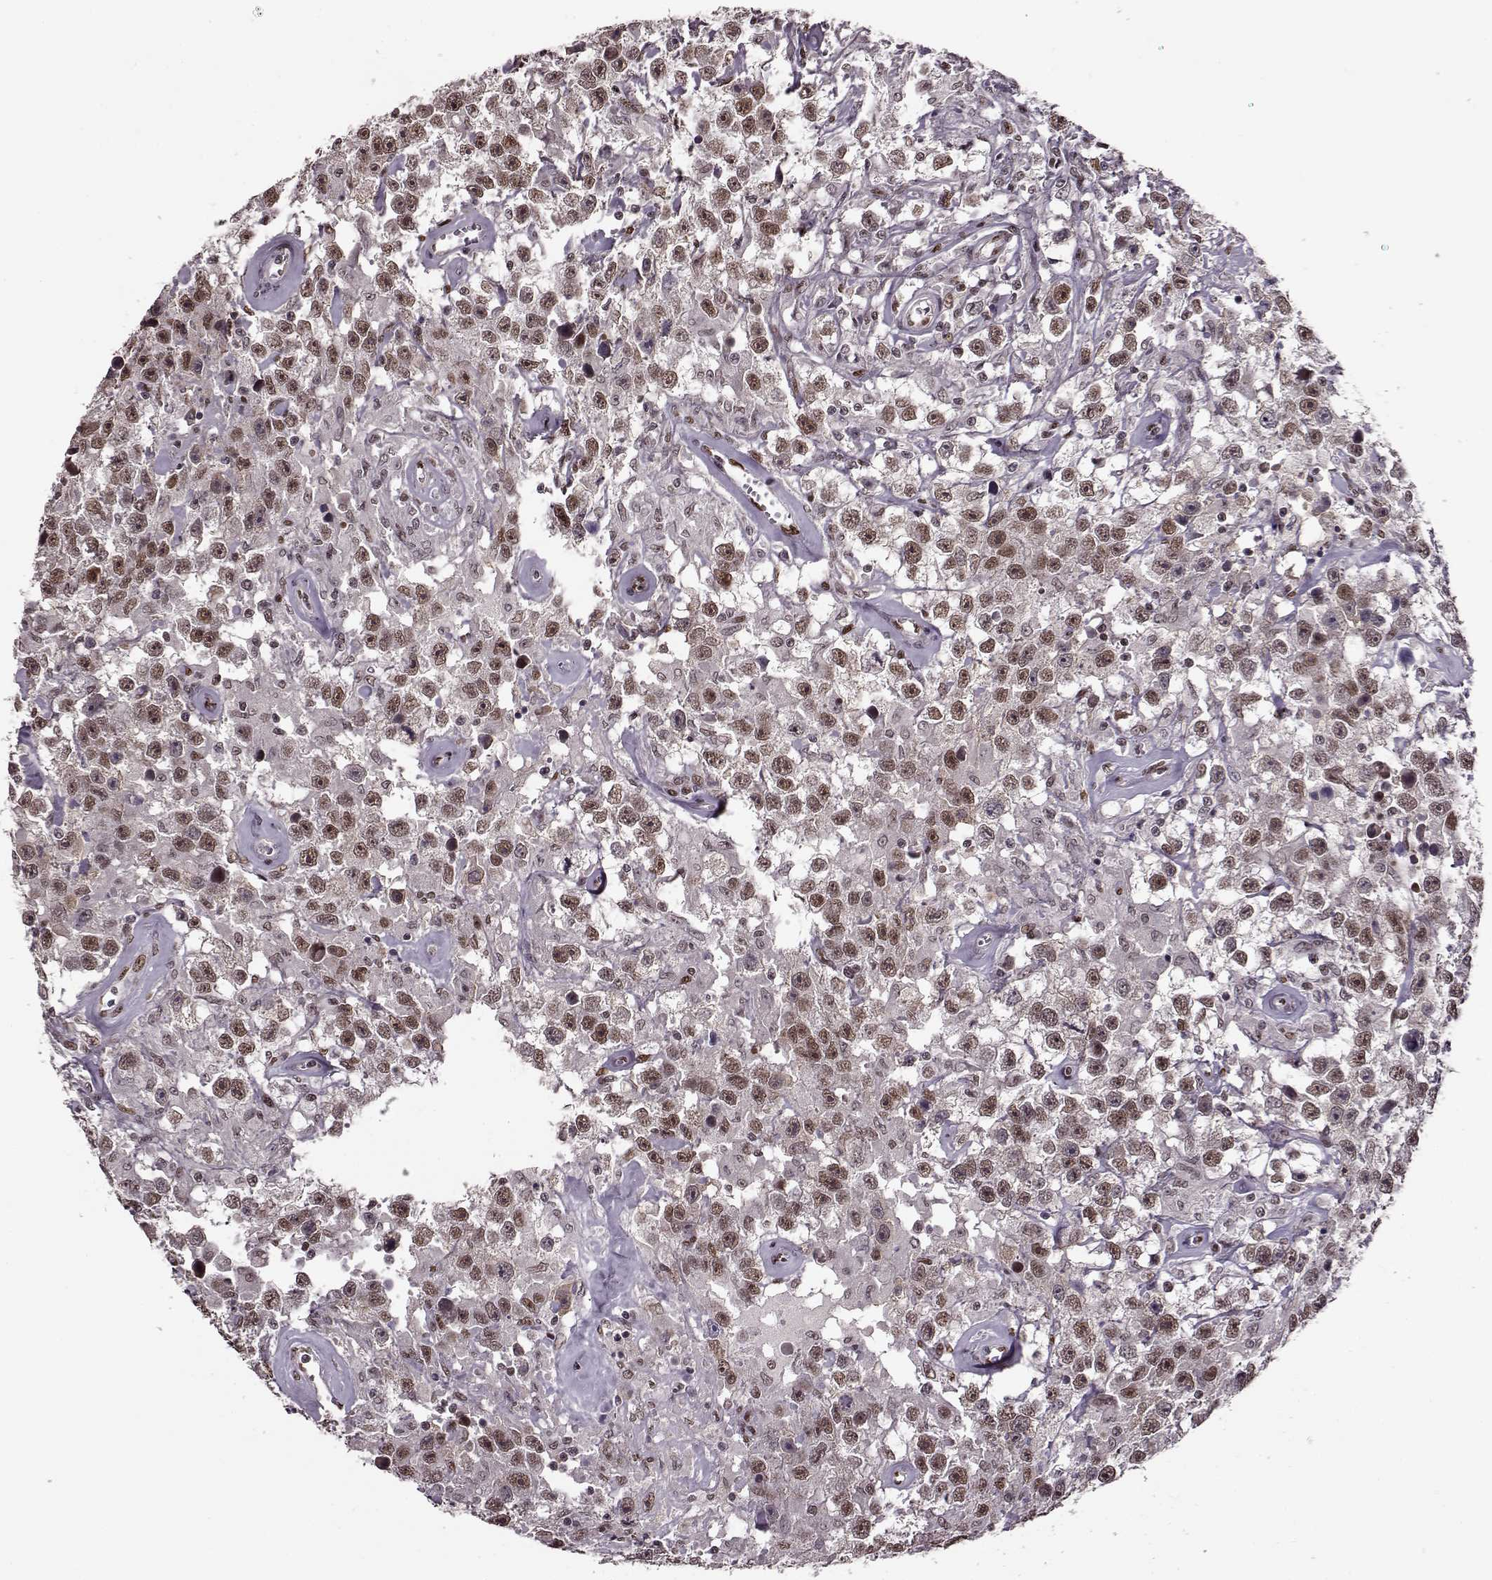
{"staining": {"intensity": "moderate", "quantity": ">75%", "location": "nuclear"}, "tissue": "testis cancer", "cell_type": "Tumor cells", "image_type": "cancer", "snomed": [{"axis": "morphology", "description": "Seminoma, NOS"}, {"axis": "topography", "description": "Testis"}], "caption": "Brown immunohistochemical staining in testis cancer (seminoma) demonstrates moderate nuclear staining in approximately >75% of tumor cells. The staining is performed using DAB (3,3'-diaminobenzidine) brown chromogen to label protein expression. The nuclei are counter-stained blue using hematoxylin.", "gene": "FTO", "patient": {"sex": "male", "age": 43}}